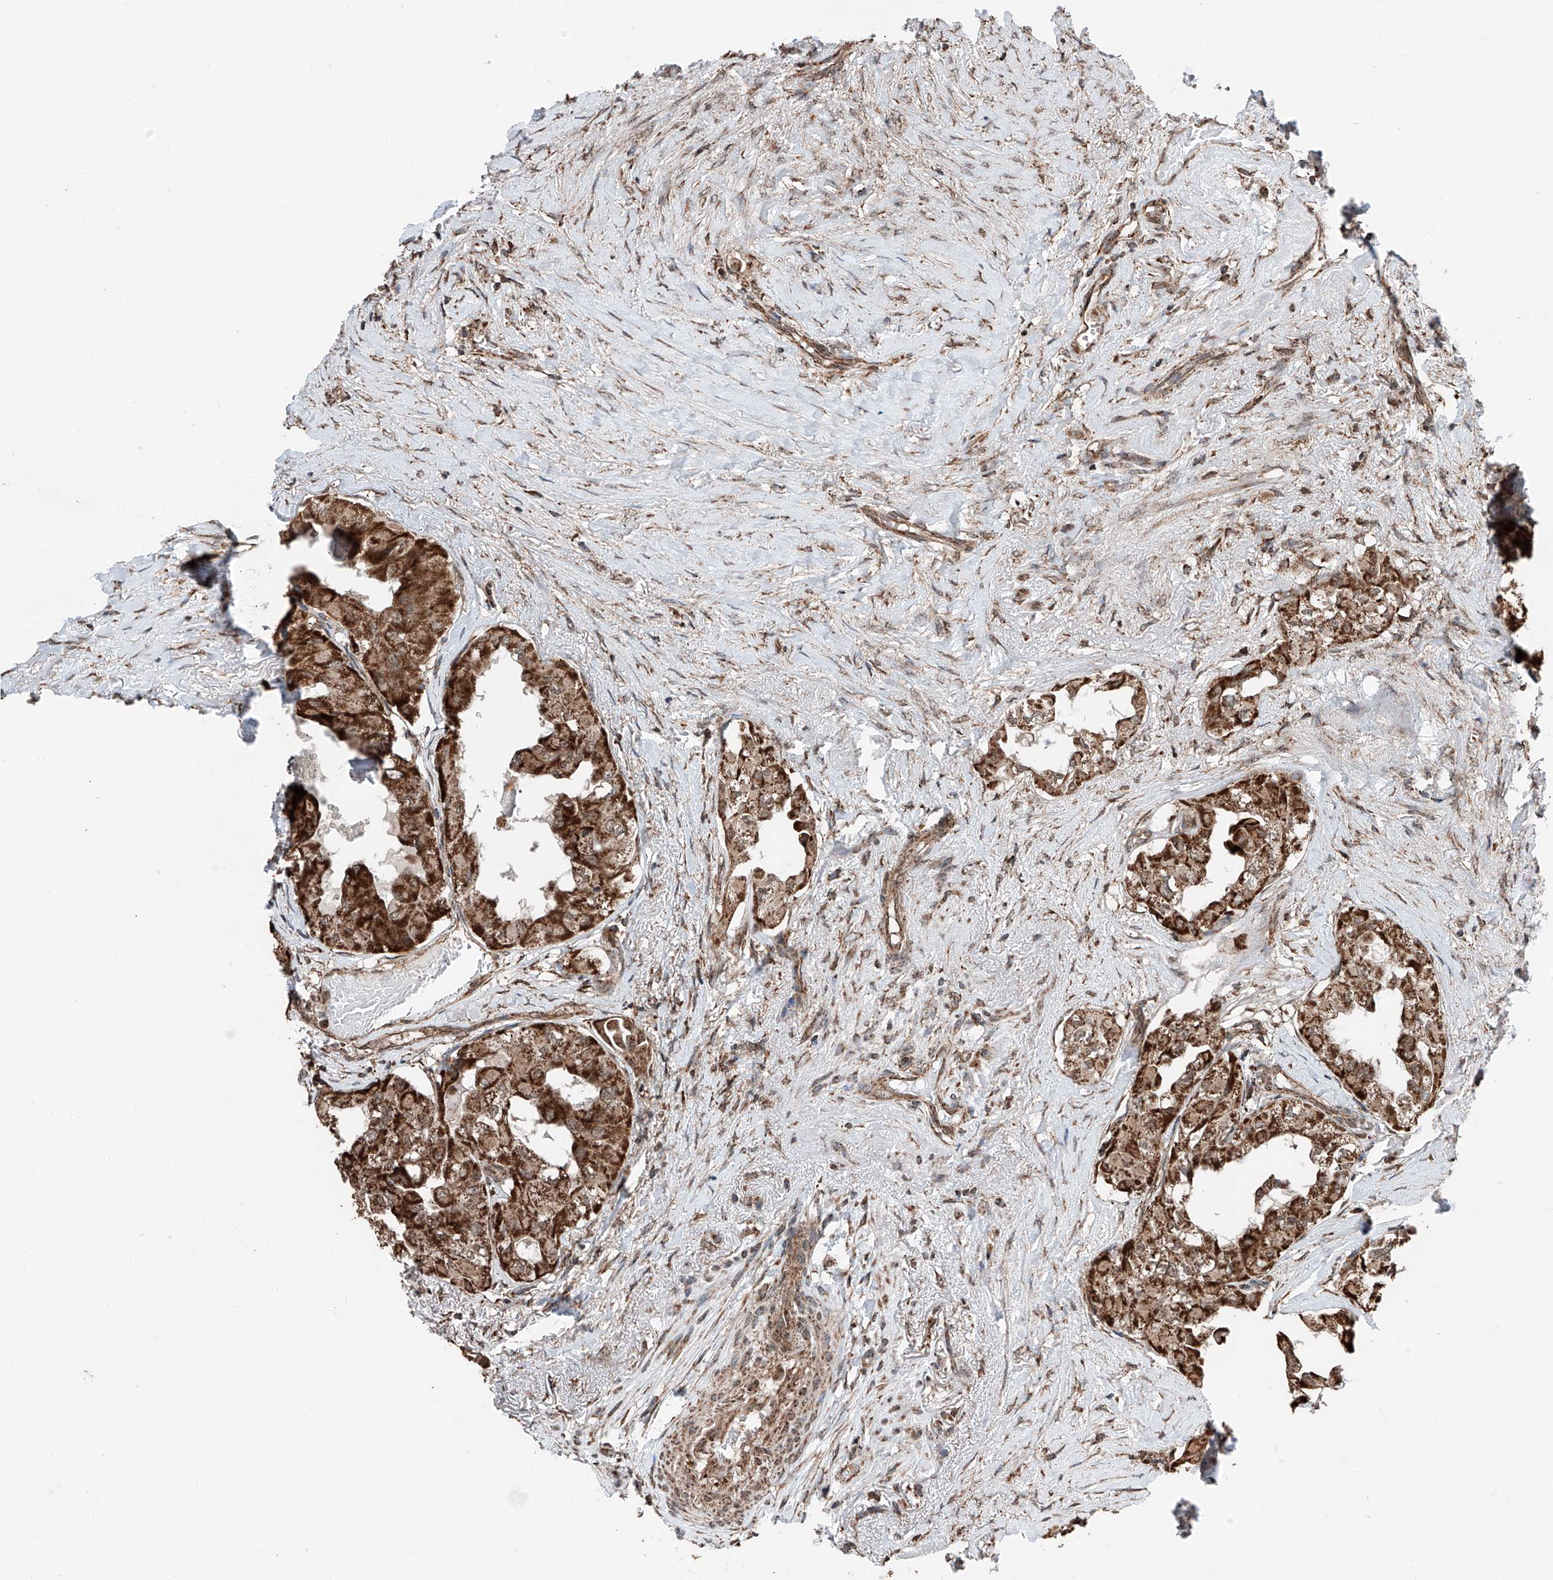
{"staining": {"intensity": "strong", "quantity": ">75%", "location": "cytoplasmic/membranous"}, "tissue": "thyroid cancer", "cell_type": "Tumor cells", "image_type": "cancer", "snomed": [{"axis": "morphology", "description": "Papillary adenocarcinoma, NOS"}, {"axis": "topography", "description": "Thyroid gland"}], "caption": "IHC (DAB (3,3'-diaminobenzidine)) staining of human thyroid cancer demonstrates strong cytoplasmic/membranous protein expression in about >75% of tumor cells. (DAB (3,3'-diaminobenzidine) IHC with brightfield microscopy, high magnification).", "gene": "ZNF445", "patient": {"sex": "female", "age": 59}}